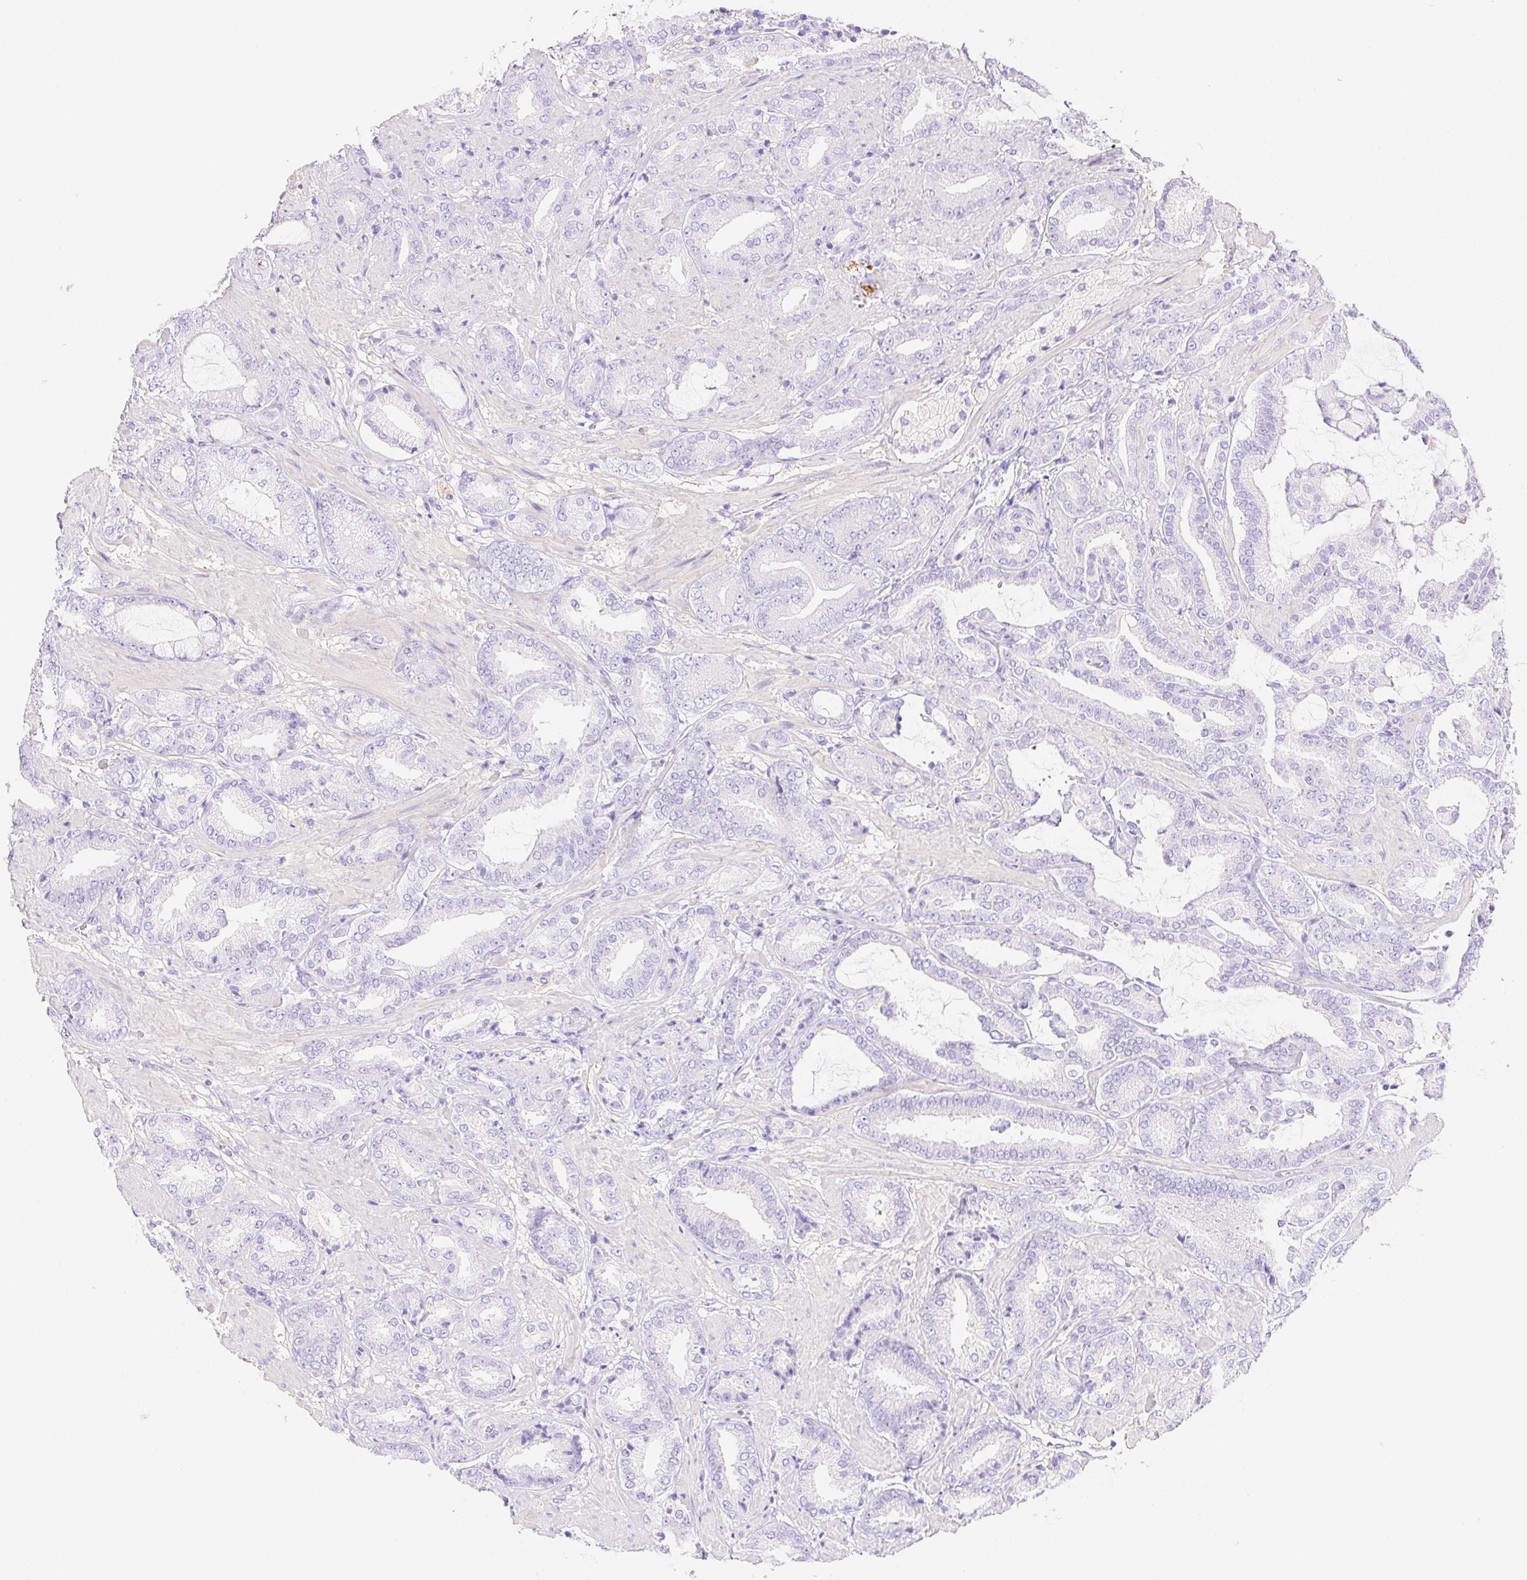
{"staining": {"intensity": "negative", "quantity": "none", "location": "none"}, "tissue": "prostate cancer", "cell_type": "Tumor cells", "image_type": "cancer", "snomed": [{"axis": "morphology", "description": "Adenocarcinoma, High grade"}, {"axis": "topography", "description": "Prostate"}], "caption": "Immunohistochemistry (IHC) micrograph of neoplastic tissue: human adenocarcinoma (high-grade) (prostate) stained with DAB demonstrates no significant protein positivity in tumor cells. The staining was performed using DAB to visualize the protein expression in brown, while the nuclei were stained in blue with hematoxylin (Magnification: 20x).", "gene": "PNLIP", "patient": {"sex": "male", "age": 56}}